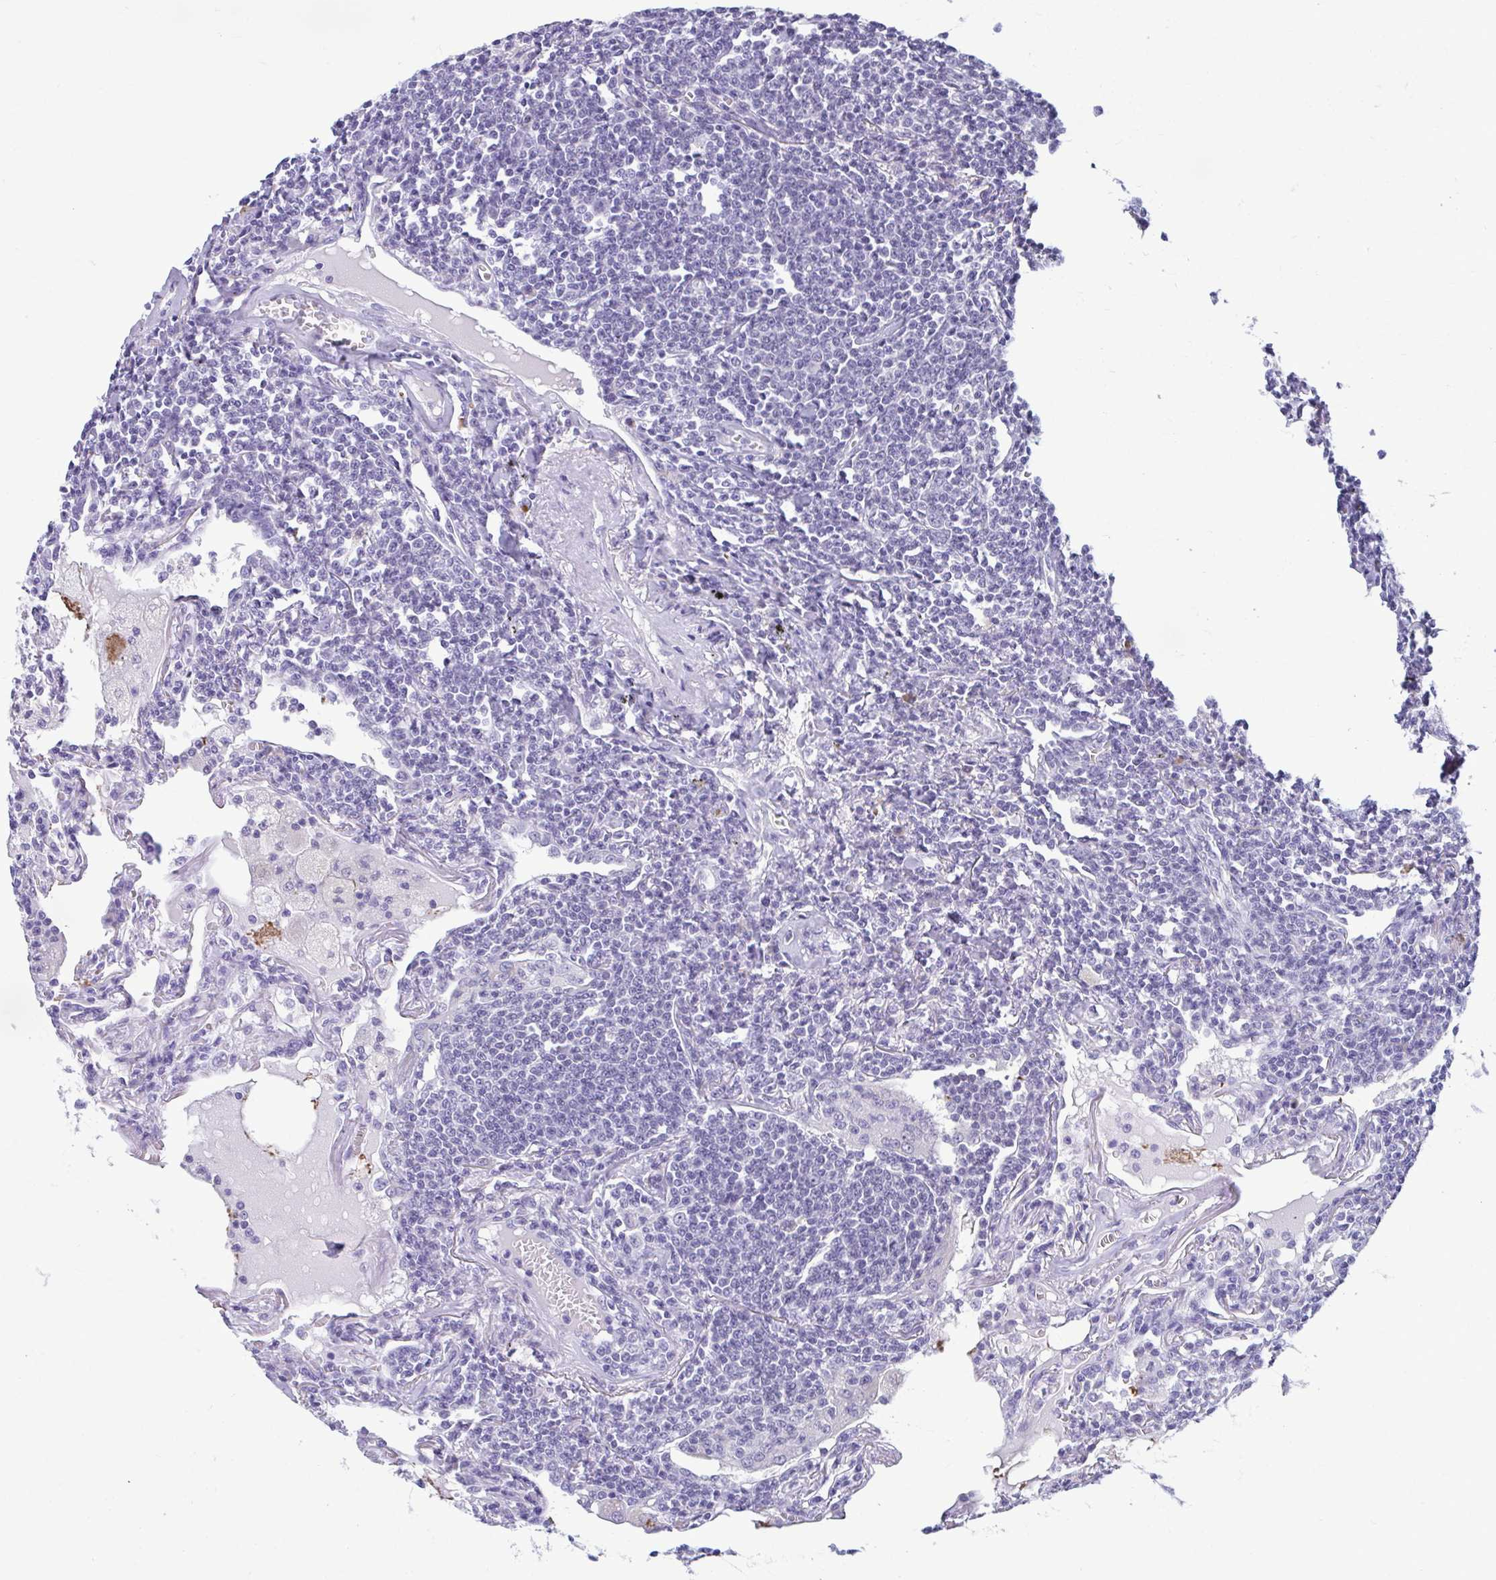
{"staining": {"intensity": "negative", "quantity": "none", "location": "none"}, "tissue": "lymphoma", "cell_type": "Tumor cells", "image_type": "cancer", "snomed": [{"axis": "morphology", "description": "Malignant lymphoma, non-Hodgkin's type, Low grade"}, {"axis": "topography", "description": "Lung"}], "caption": "The photomicrograph exhibits no significant staining in tumor cells of lymphoma. Nuclei are stained in blue.", "gene": "SERPINI1", "patient": {"sex": "female", "age": 71}}